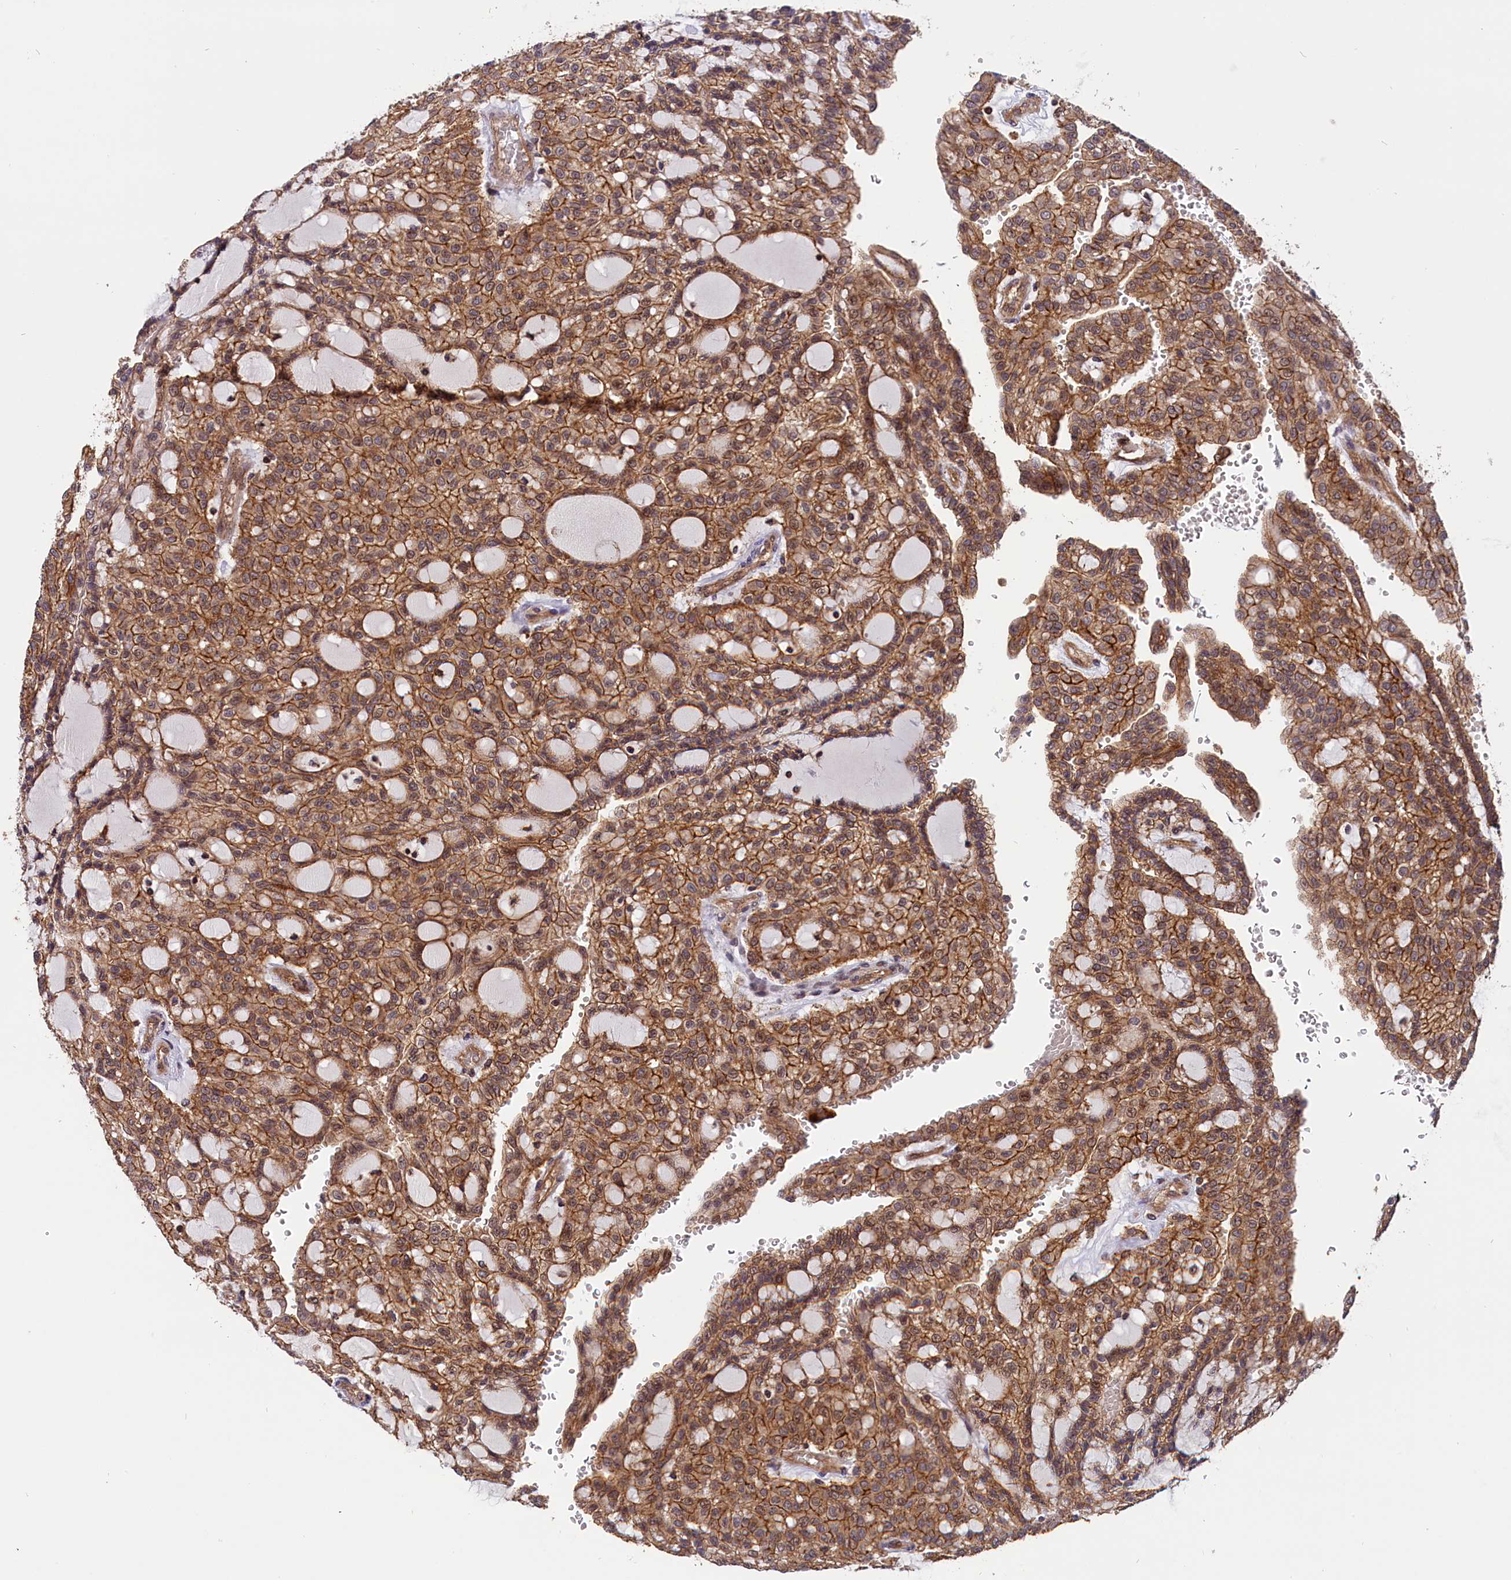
{"staining": {"intensity": "moderate", "quantity": ">75%", "location": "cytoplasmic/membranous"}, "tissue": "renal cancer", "cell_type": "Tumor cells", "image_type": "cancer", "snomed": [{"axis": "morphology", "description": "Adenocarcinoma, NOS"}, {"axis": "topography", "description": "Kidney"}], "caption": "A micrograph showing moderate cytoplasmic/membranous positivity in about >75% of tumor cells in renal cancer, as visualized by brown immunohistochemical staining.", "gene": "IST1", "patient": {"sex": "male", "age": 63}}